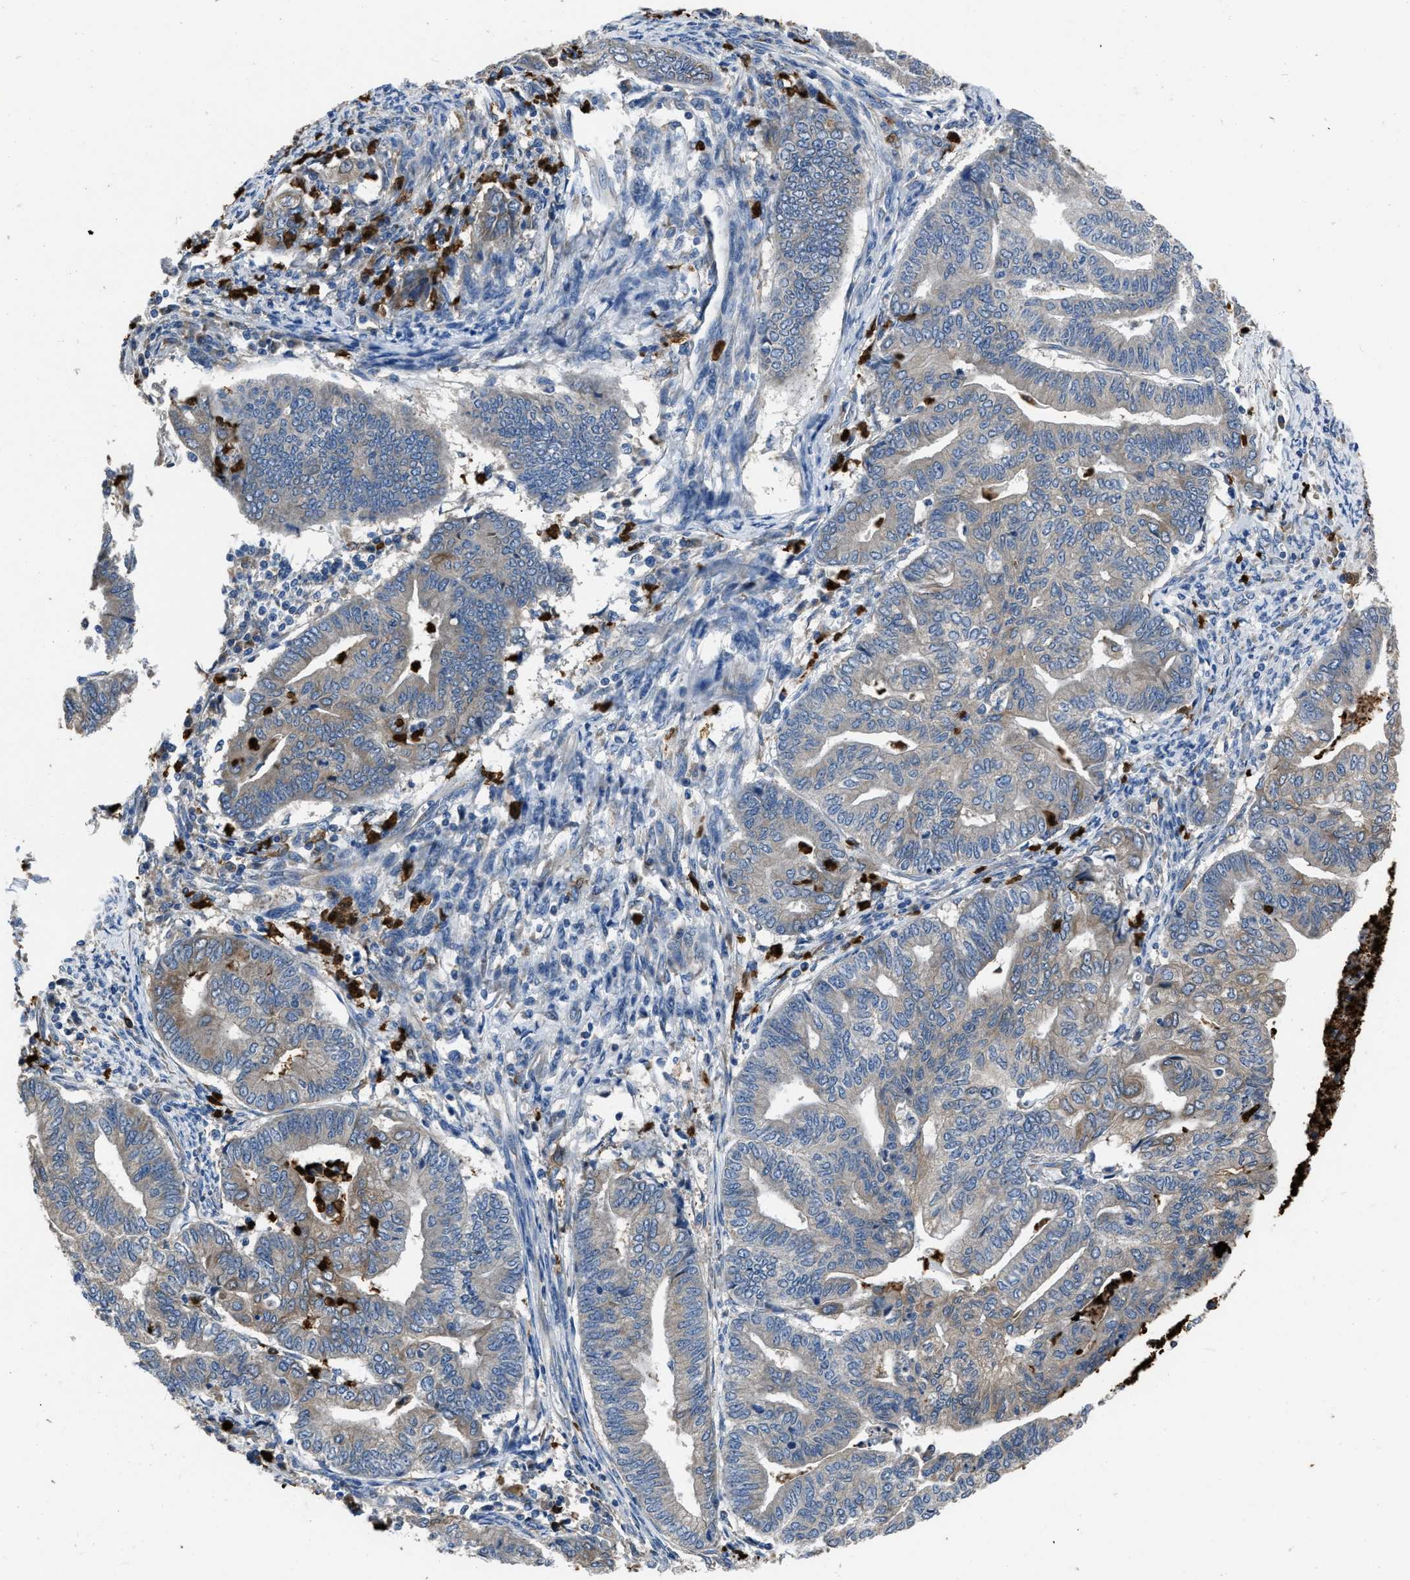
{"staining": {"intensity": "moderate", "quantity": "<25%", "location": "cytoplasmic/membranous"}, "tissue": "endometrial cancer", "cell_type": "Tumor cells", "image_type": "cancer", "snomed": [{"axis": "morphology", "description": "Adenocarcinoma, NOS"}, {"axis": "topography", "description": "Endometrium"}], "caption": "Brown immunohistochemical staining in human endometrial cancer (adenocarcinoma) reveals moderate cytoplasmic/membranous expression in about <25% of tumor cells.", "gene": "ANGPT1", "patient": {"sex": "female", "age": 79}}